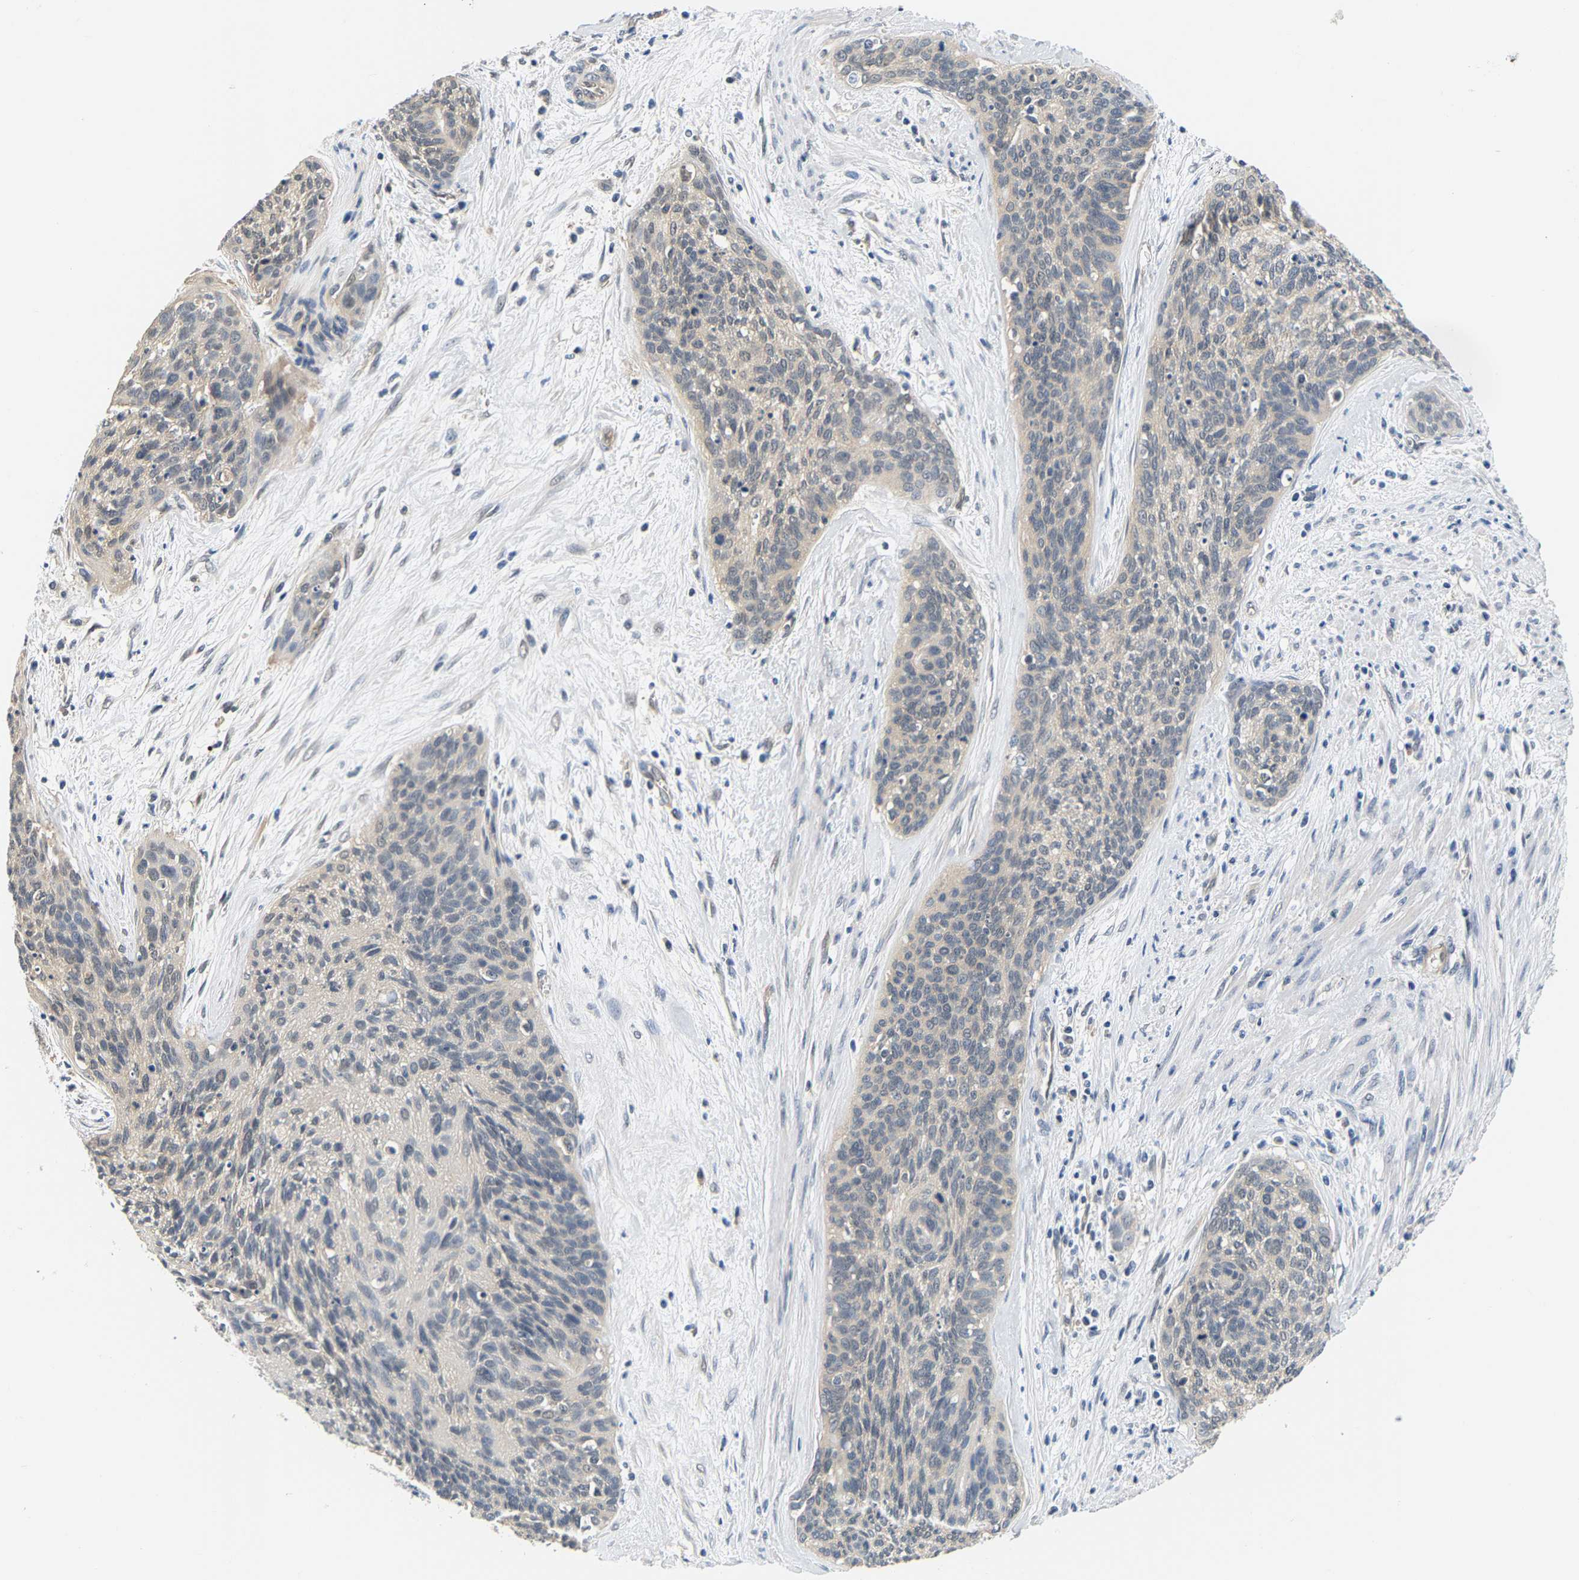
{"staining": {"intensity": "weak", "quantity": "<25%", "location": "cytoplasmic/membranous"}, "tissue": "cervical cancer", "cell_type": "Tumor cells", "image_type": "cancer", "snomed": [{"axis": "morphology", "description": "Squamous cell carcinoma, NOS"}, {"axis": "topography", "description": "Cervix"}], "caption": "An image of human squamous cell carcinoma (cervical) is negative for staining in tumor cells.", "gene": "ARHGEF12", "patient": {"sex": "female", "age": 55}}